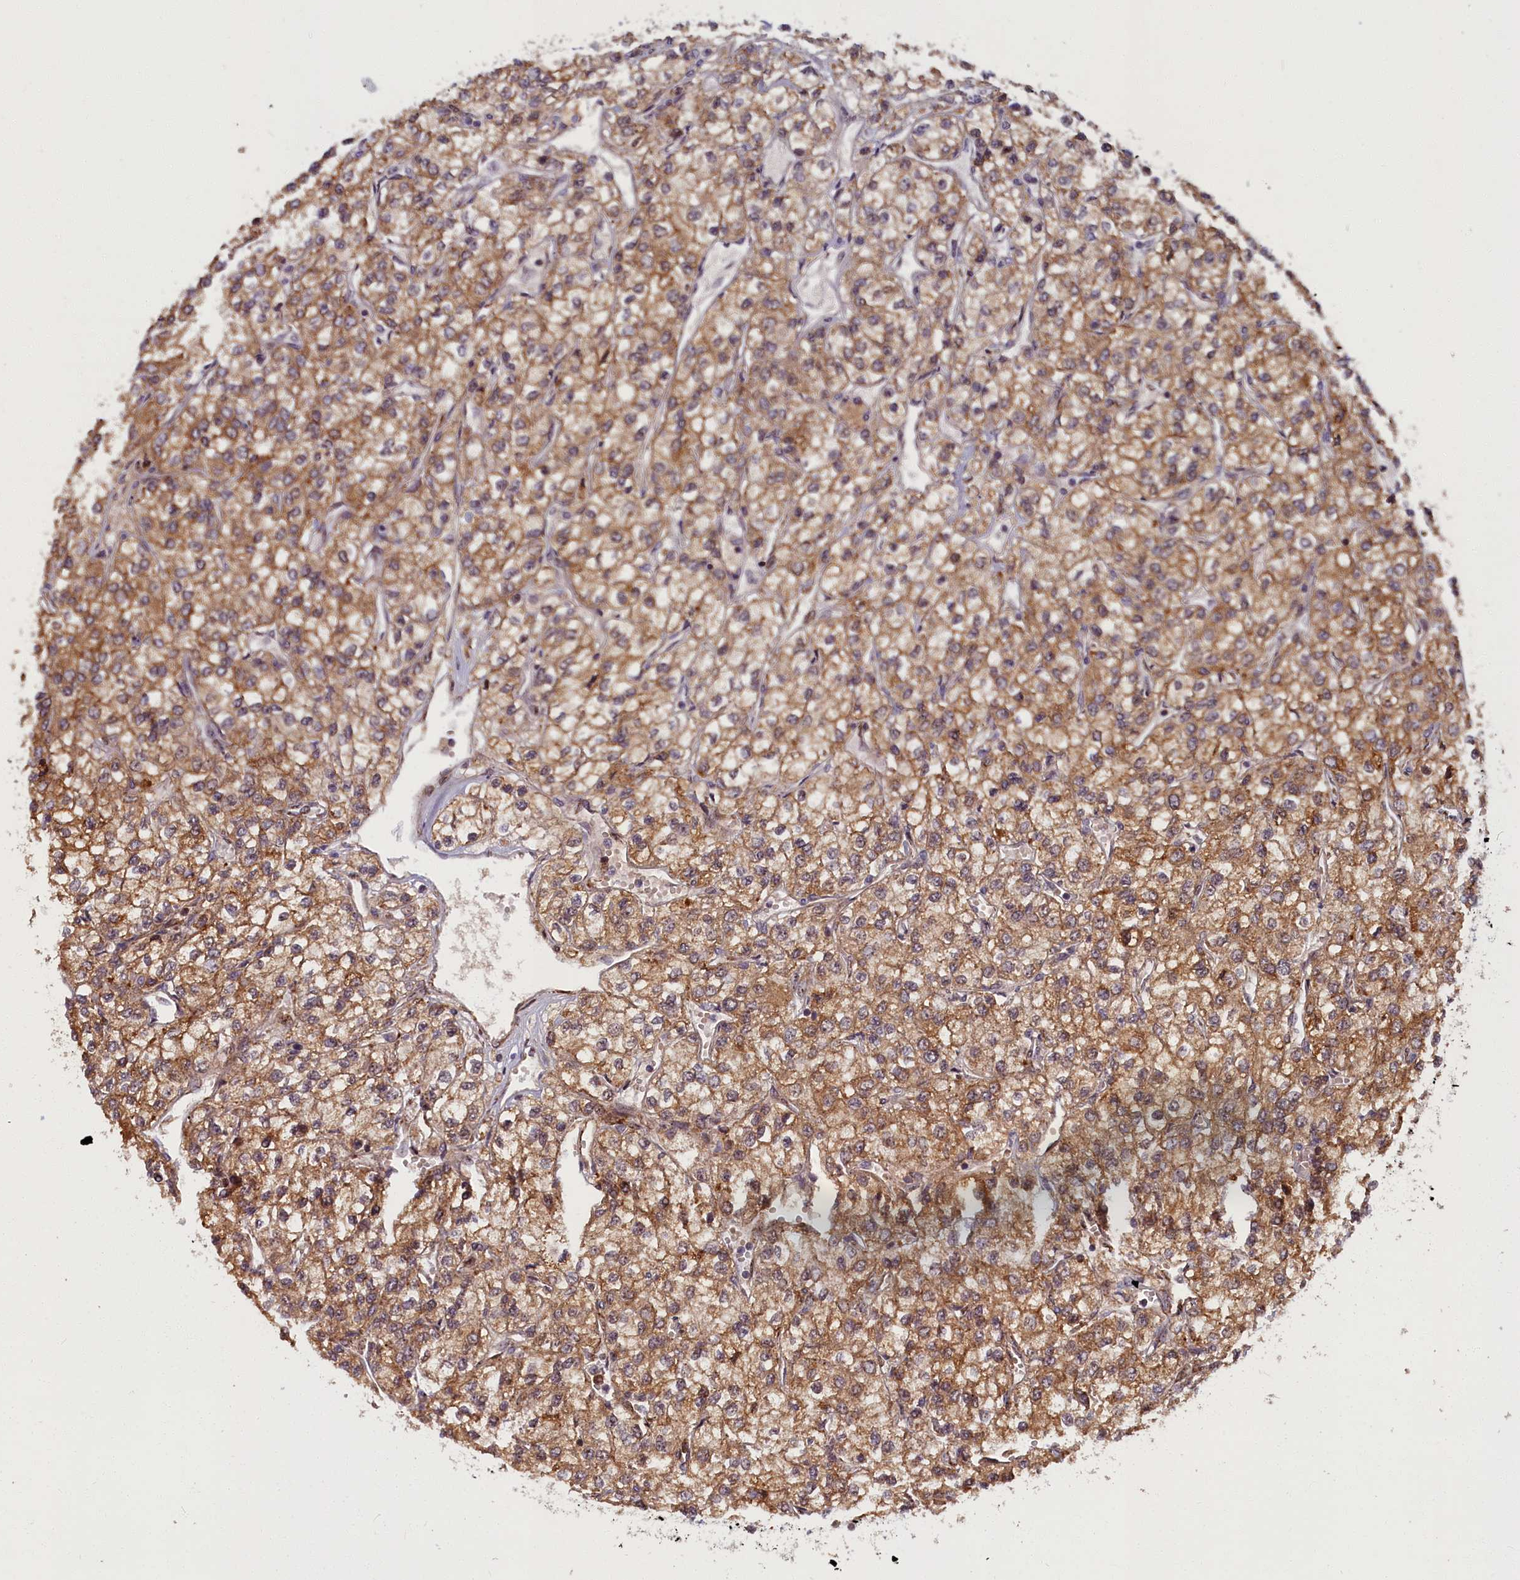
{"staining": {"intensity": "moderate", "quantity": ">75%", "location": "cytoplasmic/membranous"}, "tissue": "renal cancer", "cell_type": "Tumor cells", "image_type": "cancer", "snomed": [{"axis": "morphology", "description": "Adenocarcinoma, NOS"}, {"axis": "topography", "description": "Kidney"}], "caption": "Adenocarcinoma (renal) stained with a protein marker exhibits moderate staining in tumor cells.", "gene": "PLA2G10", "patient": {"sex": "male", "age": 80}}